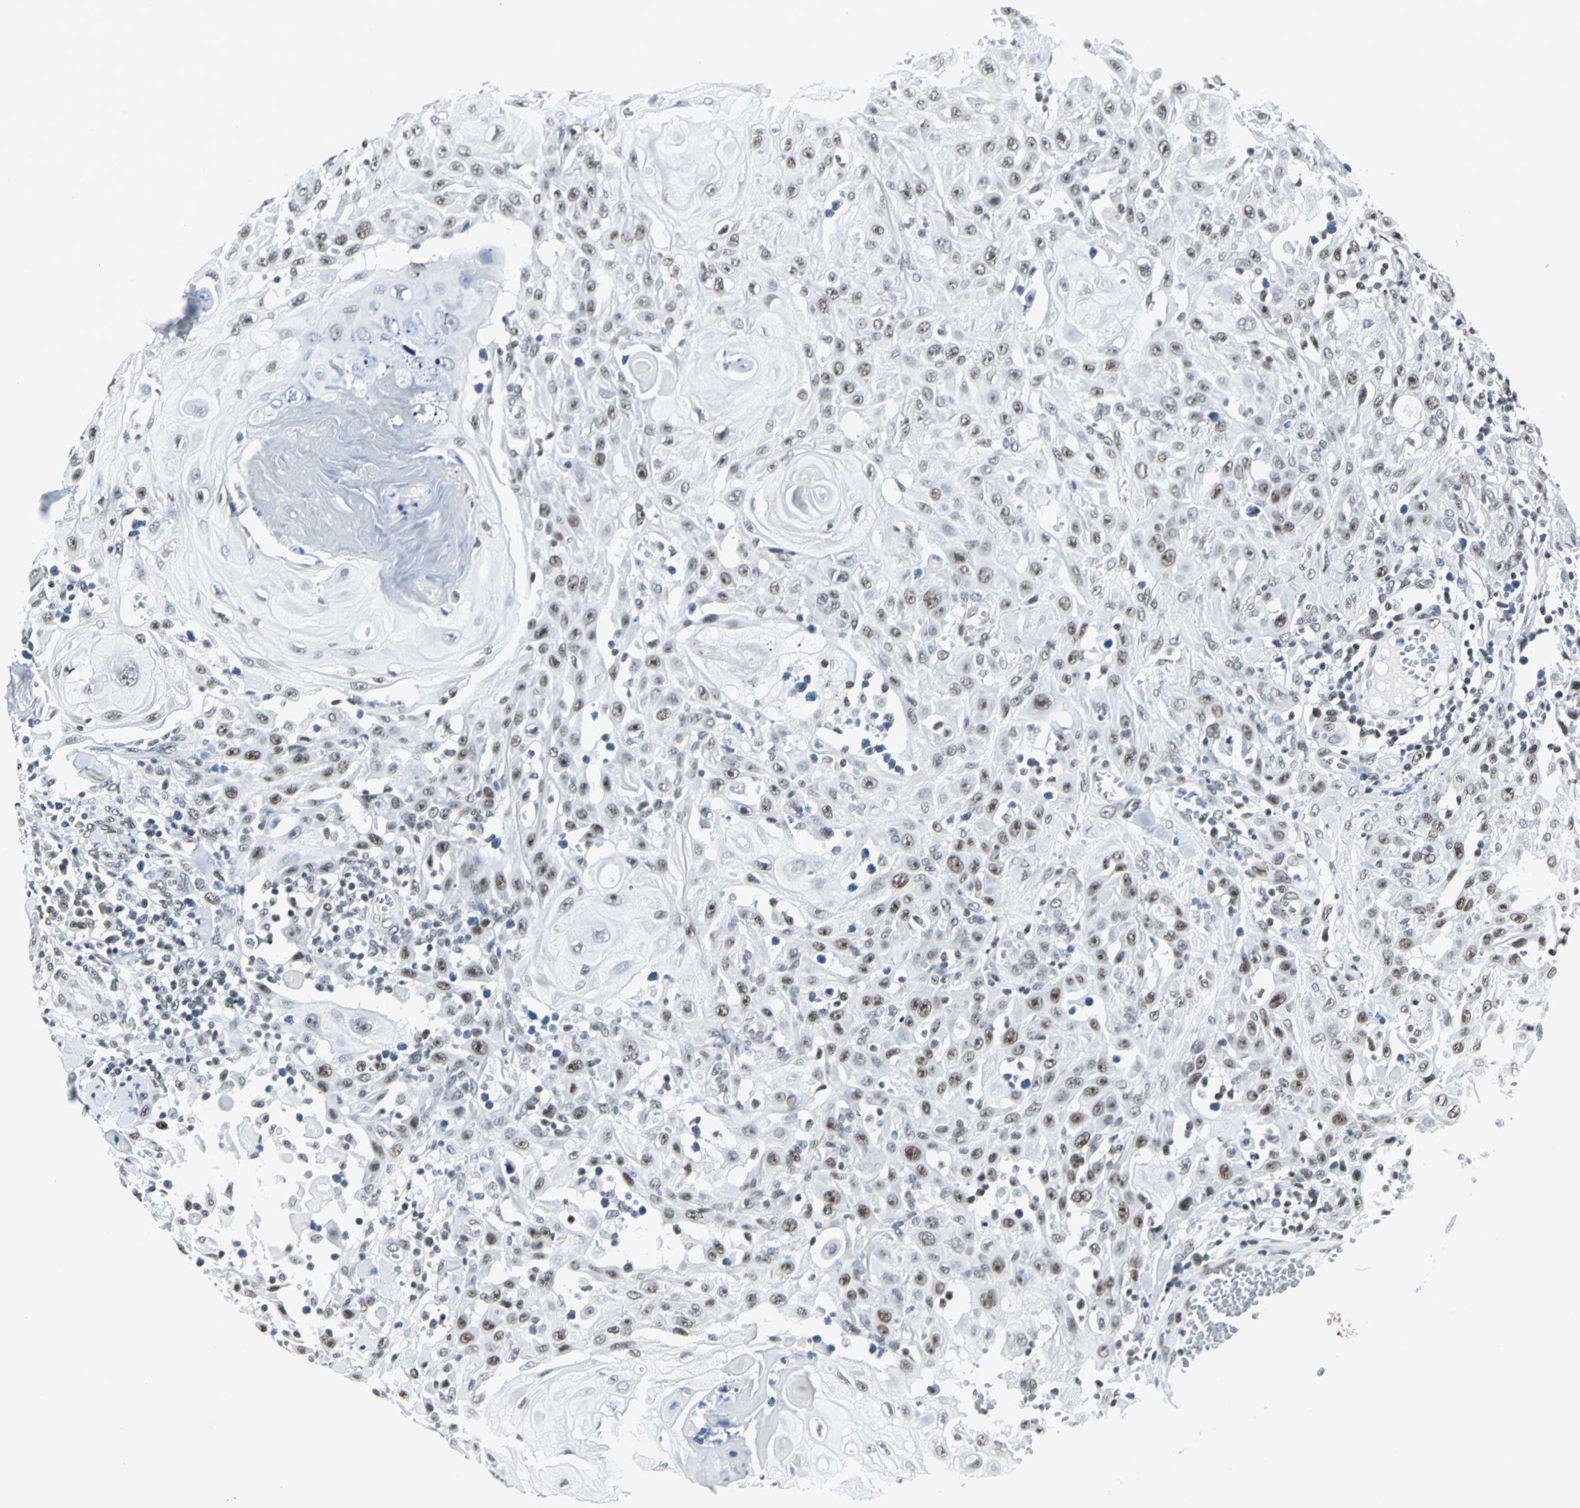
{"staining": {"intensity": "moderate", "quantity": ">75%", "location": "nuclear"}, "tissue": "skin cancer", "cell_type": "Tumor cells", "image_type": "cancer", "snomed": [{"axis": "morphology", "description": "Squamous cell carcinoma, NOS"}, {"axis": "topography", "description": "Skin"}], "caption": "Squamous cell carcinoma (skin) was stained to show a protein in brown. There is medium levels of moderate nuclear expression in about >75% of tumor cells.", "gene": "ADNP", "patient": {"sex": "male", "age": 24}}